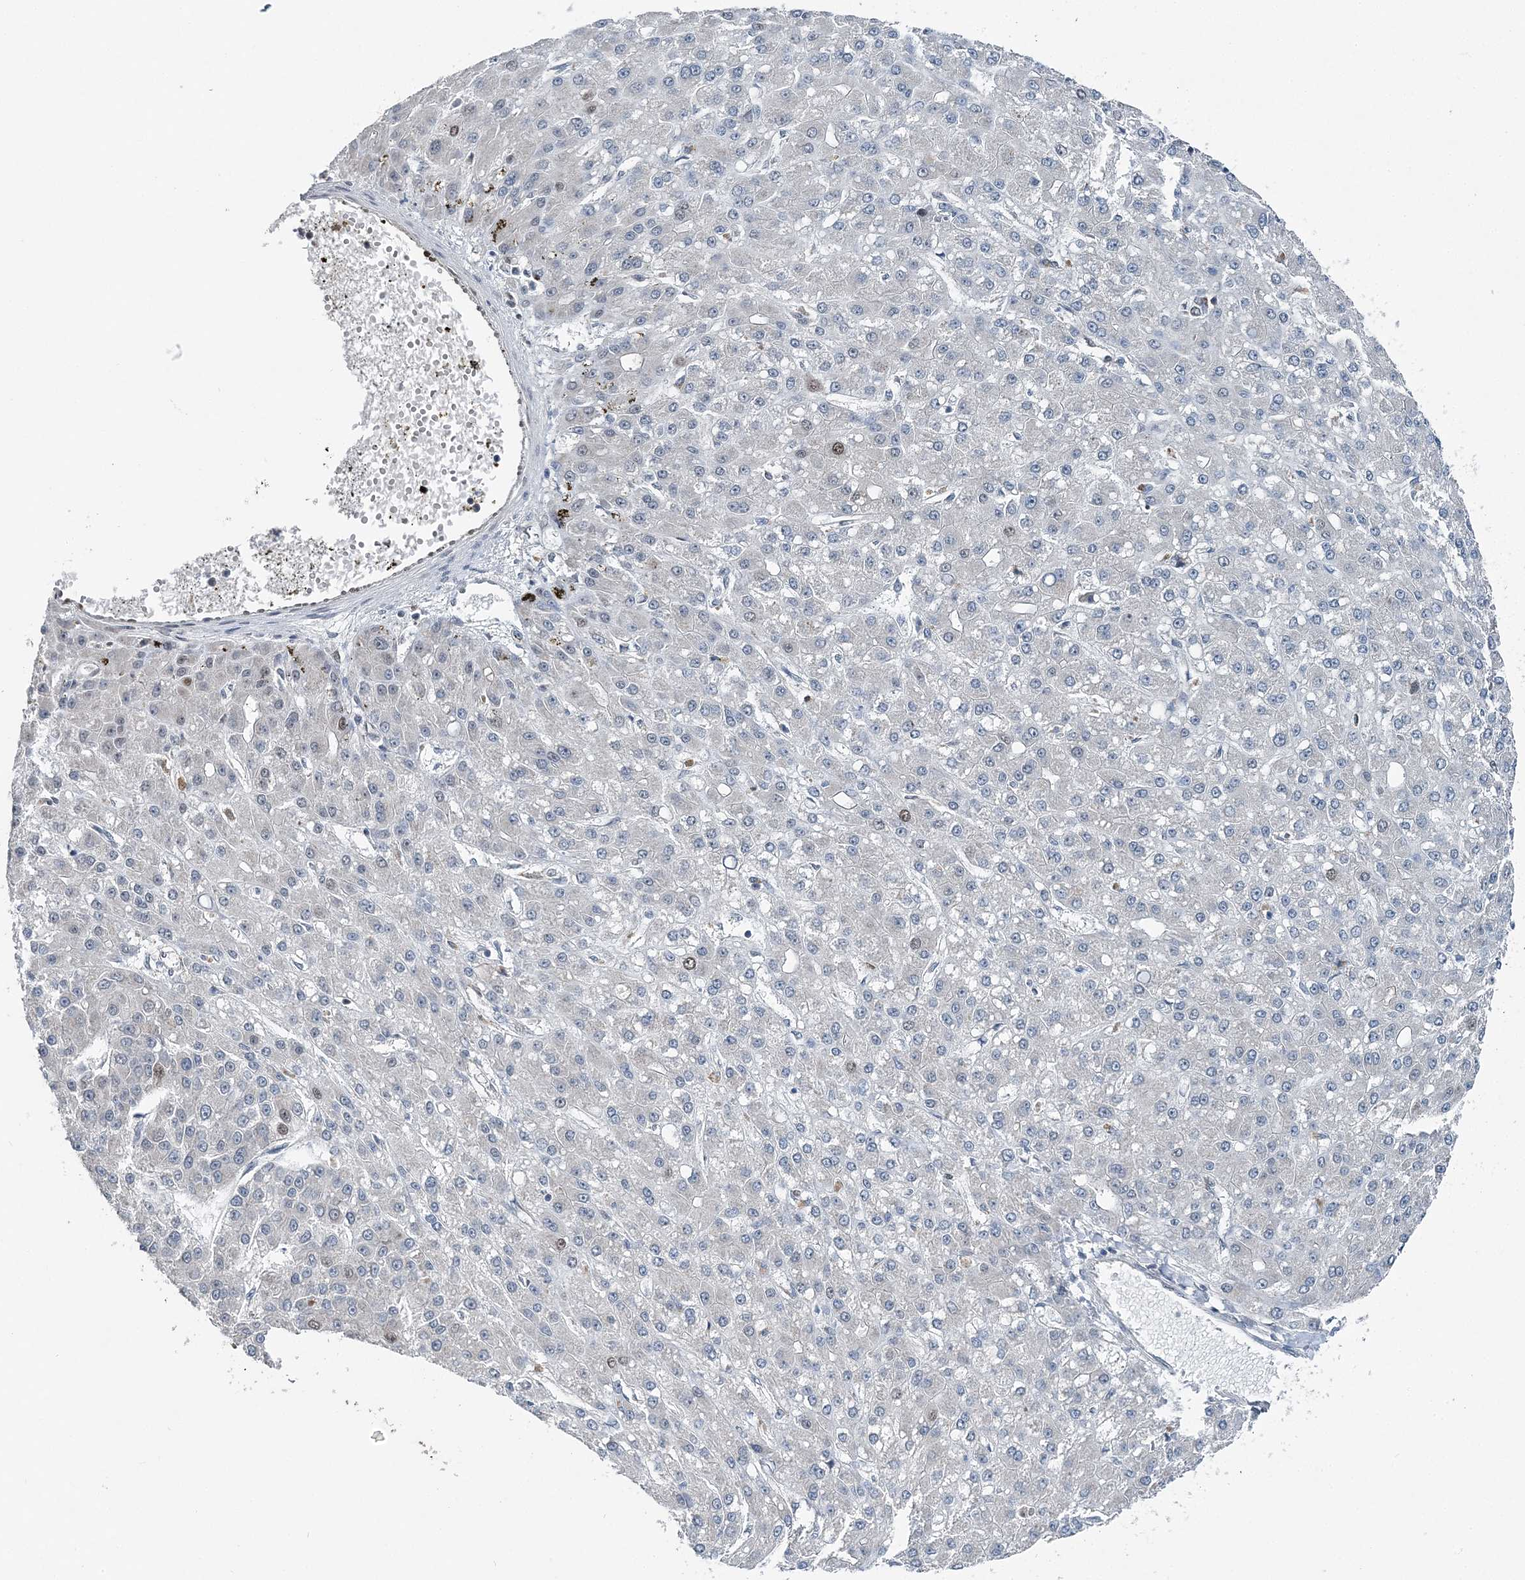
{"staining": {"intensity": "negative", "quantity": "none", "location": "none"}, "tissue": "liver cancer", "cell_type": "Tumor cells", "image_type": "cancer", "snomed": [{"axis": "morphology", "description": "Carcinoma, Hepatocellular, NOS"}, {"axis": "topography", "description": "Liver"}], "caption": "Tumor cells show no significant protein expression in hepatocellular carcinoma (liver).", "gene": "HAT1", "patient": {"sex": "male", "age": 67}}